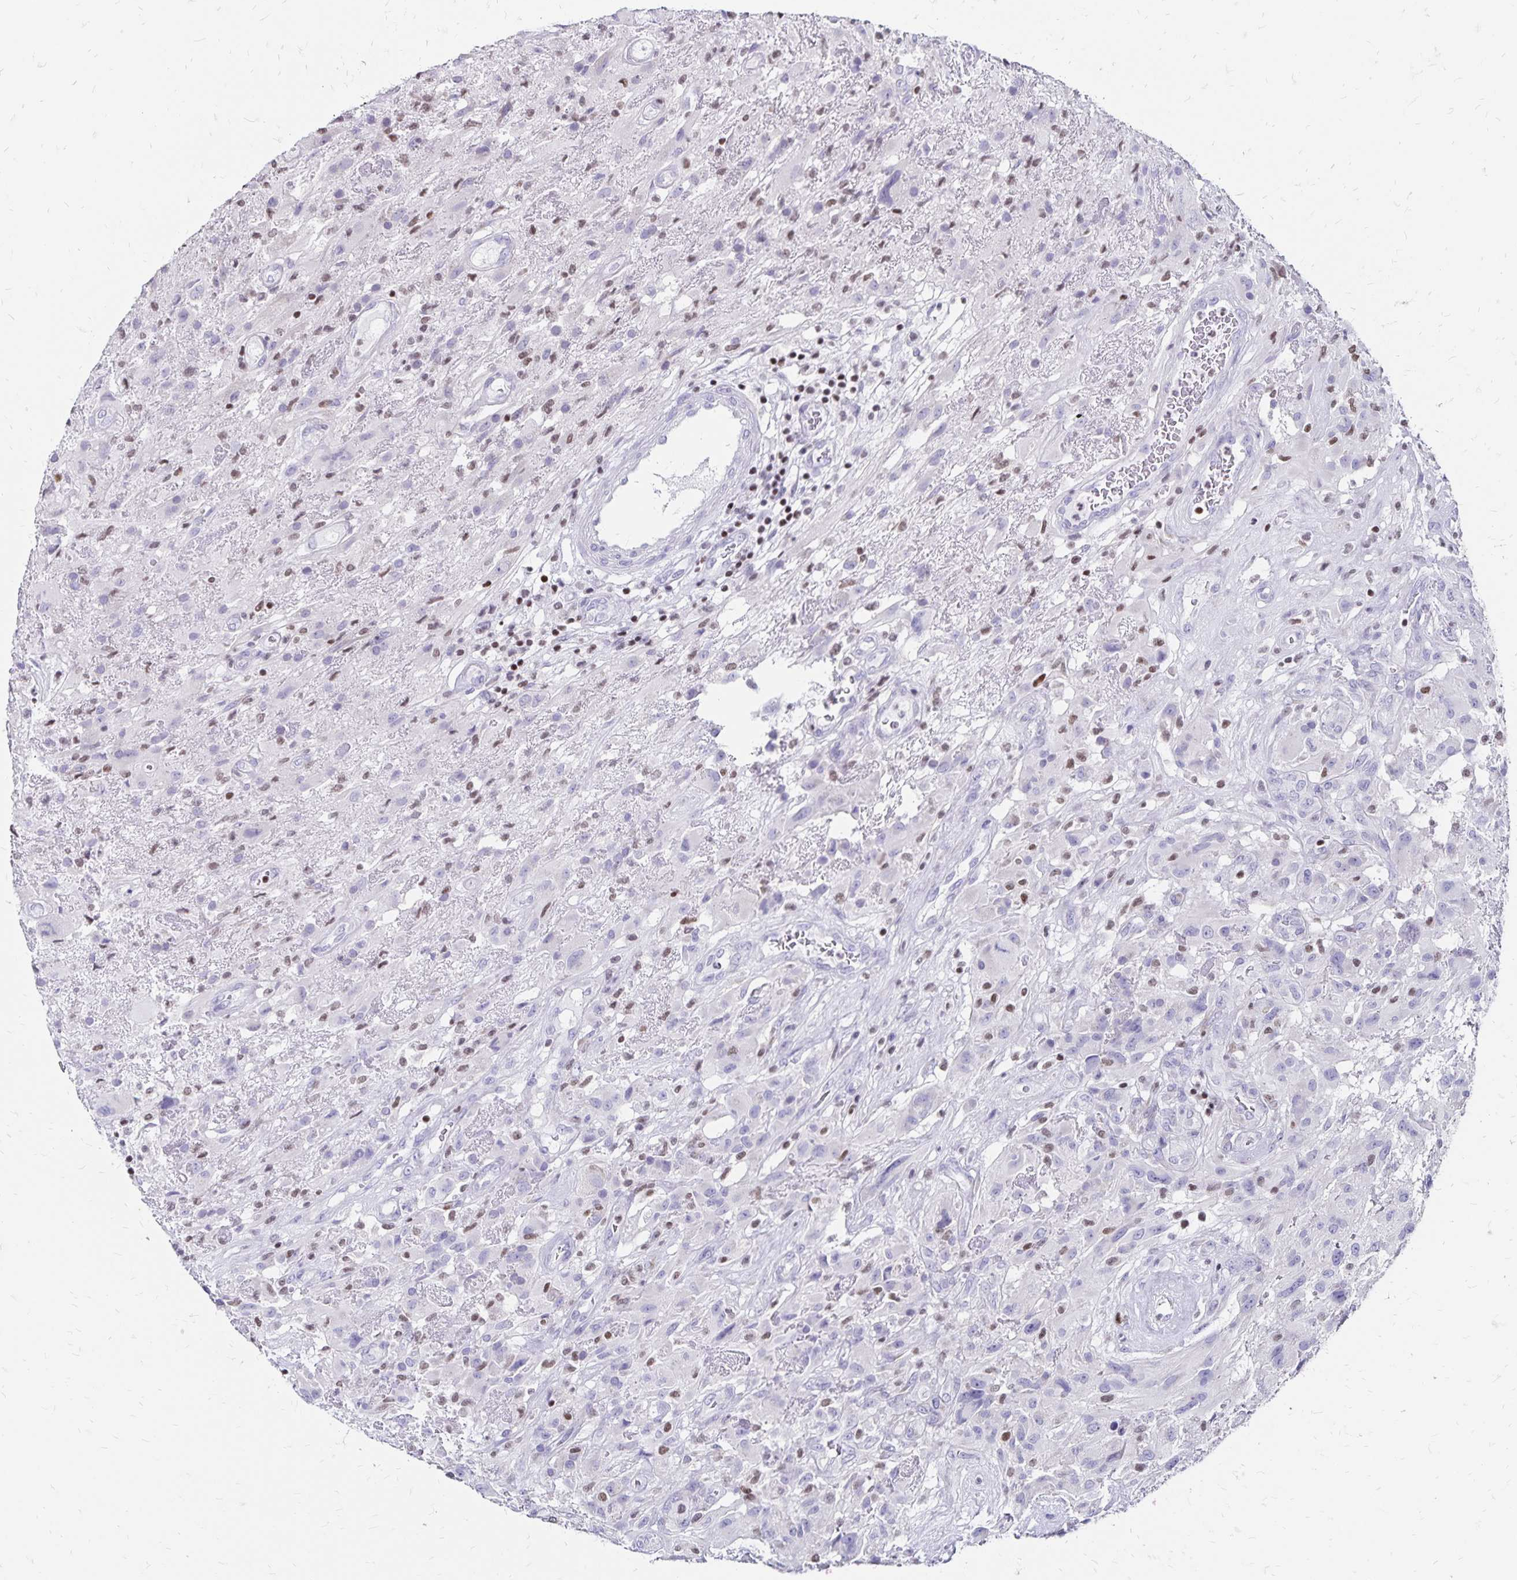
{"staining": {"intensity": "negative", "quantity": "none", "location": "none"}, "tissue": "glioma", "cell_type": "Tumor cells", "image_type": "cancer", "snomed": [{"axis": "morphology", "description": "Glioma, malignant, High grade"}, {"axis": "topography", "description": "Brain"}], "caption": "This photomicrograph is of glioma stained with IHC to label a protein in brown with the nuclei are counter-stained blue. There is no positivity in tumor cells.", "gene": "IKZF1", "patient": {"sex": "male", "age": 46}}